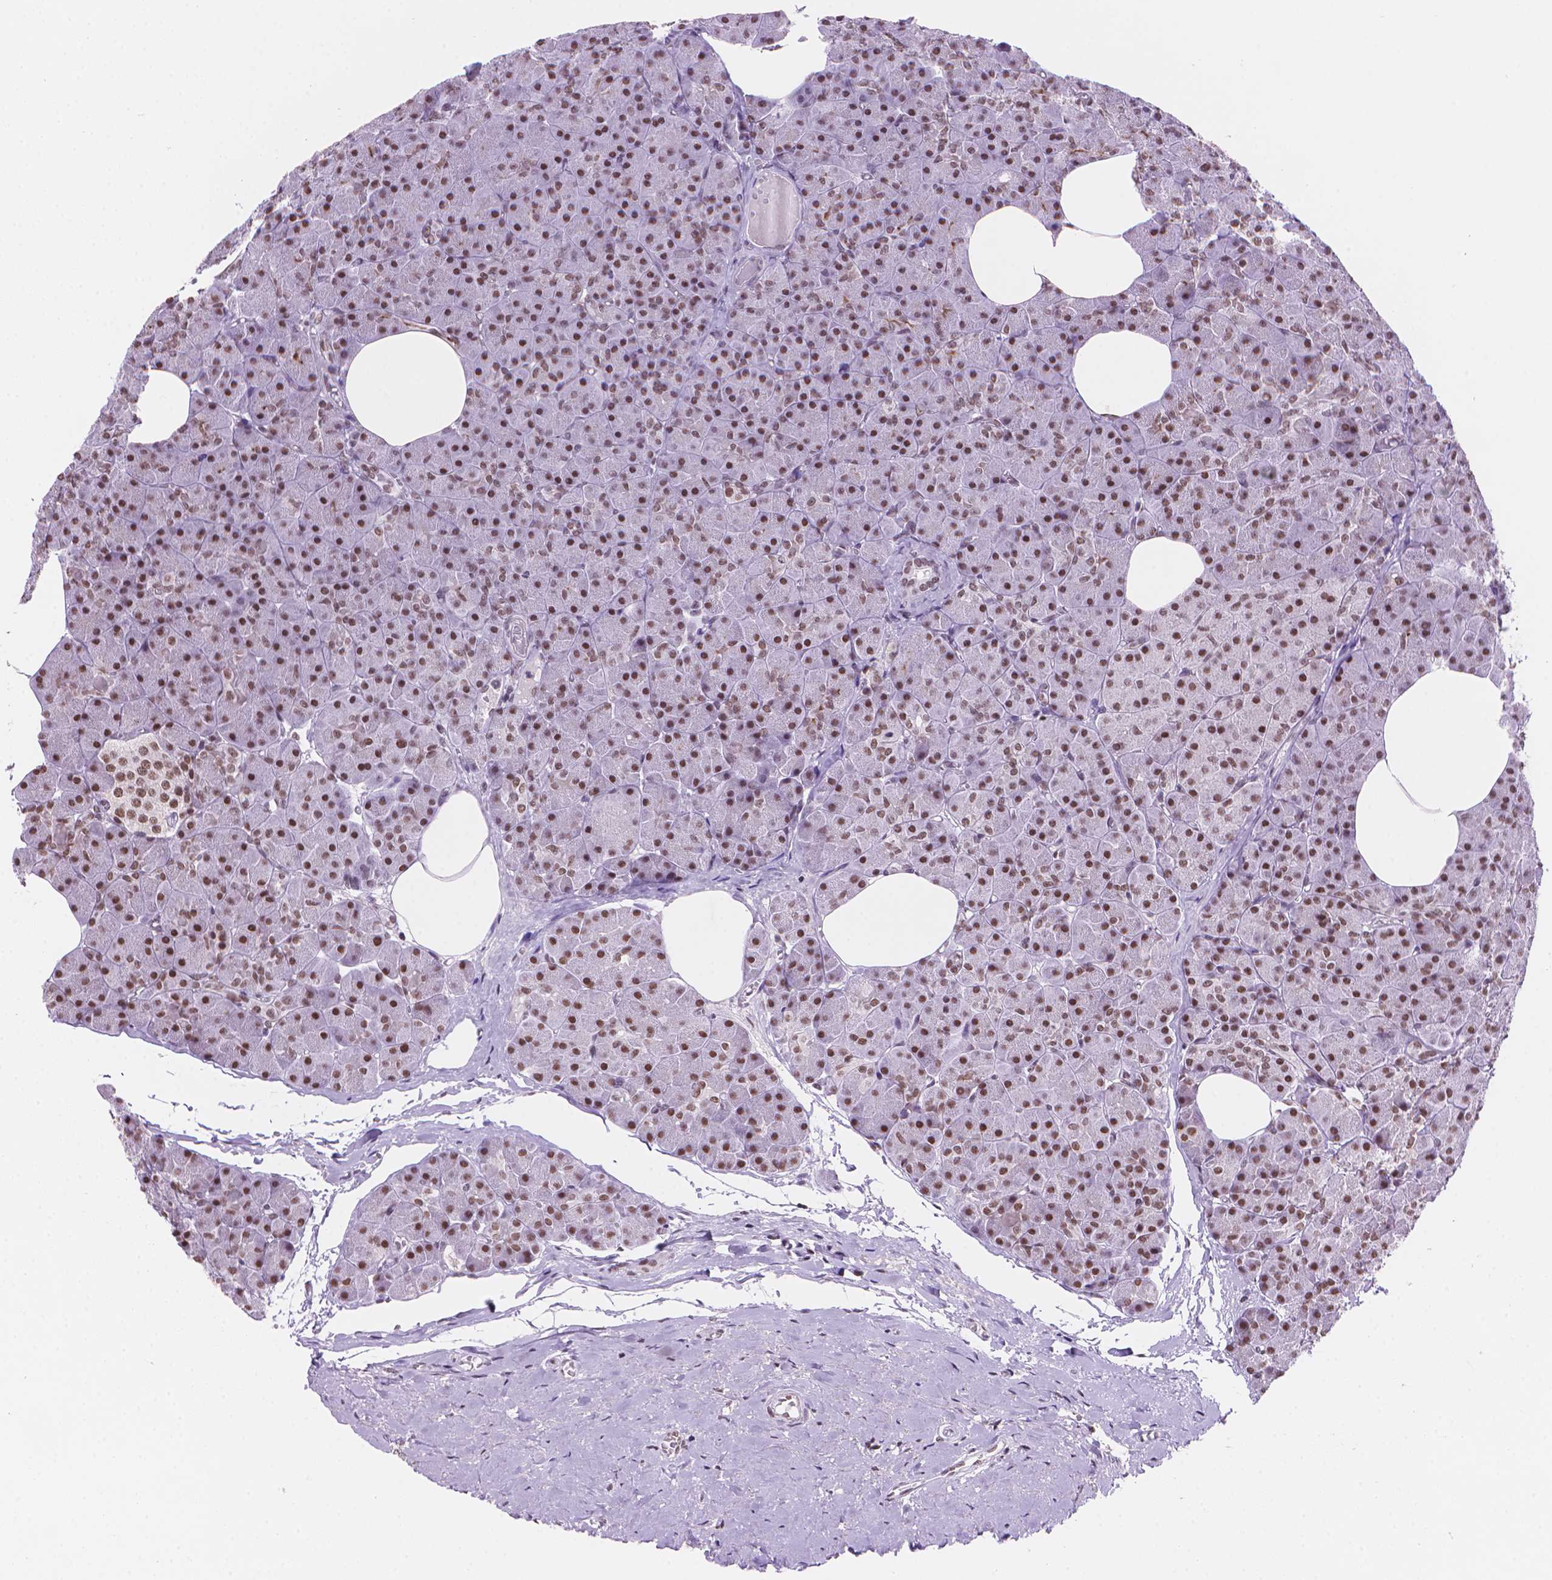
{"staining": {"intensity": "moderate", "quantity": "25%-75%", "location": "nuclear"}, "tissue": "pancreas", "cell_type": "Exocrine glandular cells", "image_type": "normal", "snomed": [{"axis": "morphology", "description": "Normal tissue, NOS"}, {"axis": "topography", "description": "Pancreas"}], "caption": "This histopathology image shows immunohistochemistry staining of normal human pancreas, with medium moderate nuclear staining in approximately 25%-75% of exocrine glandular cells.", "gene": "RPA4", "patient": {"sex": "female", "age": 45}}